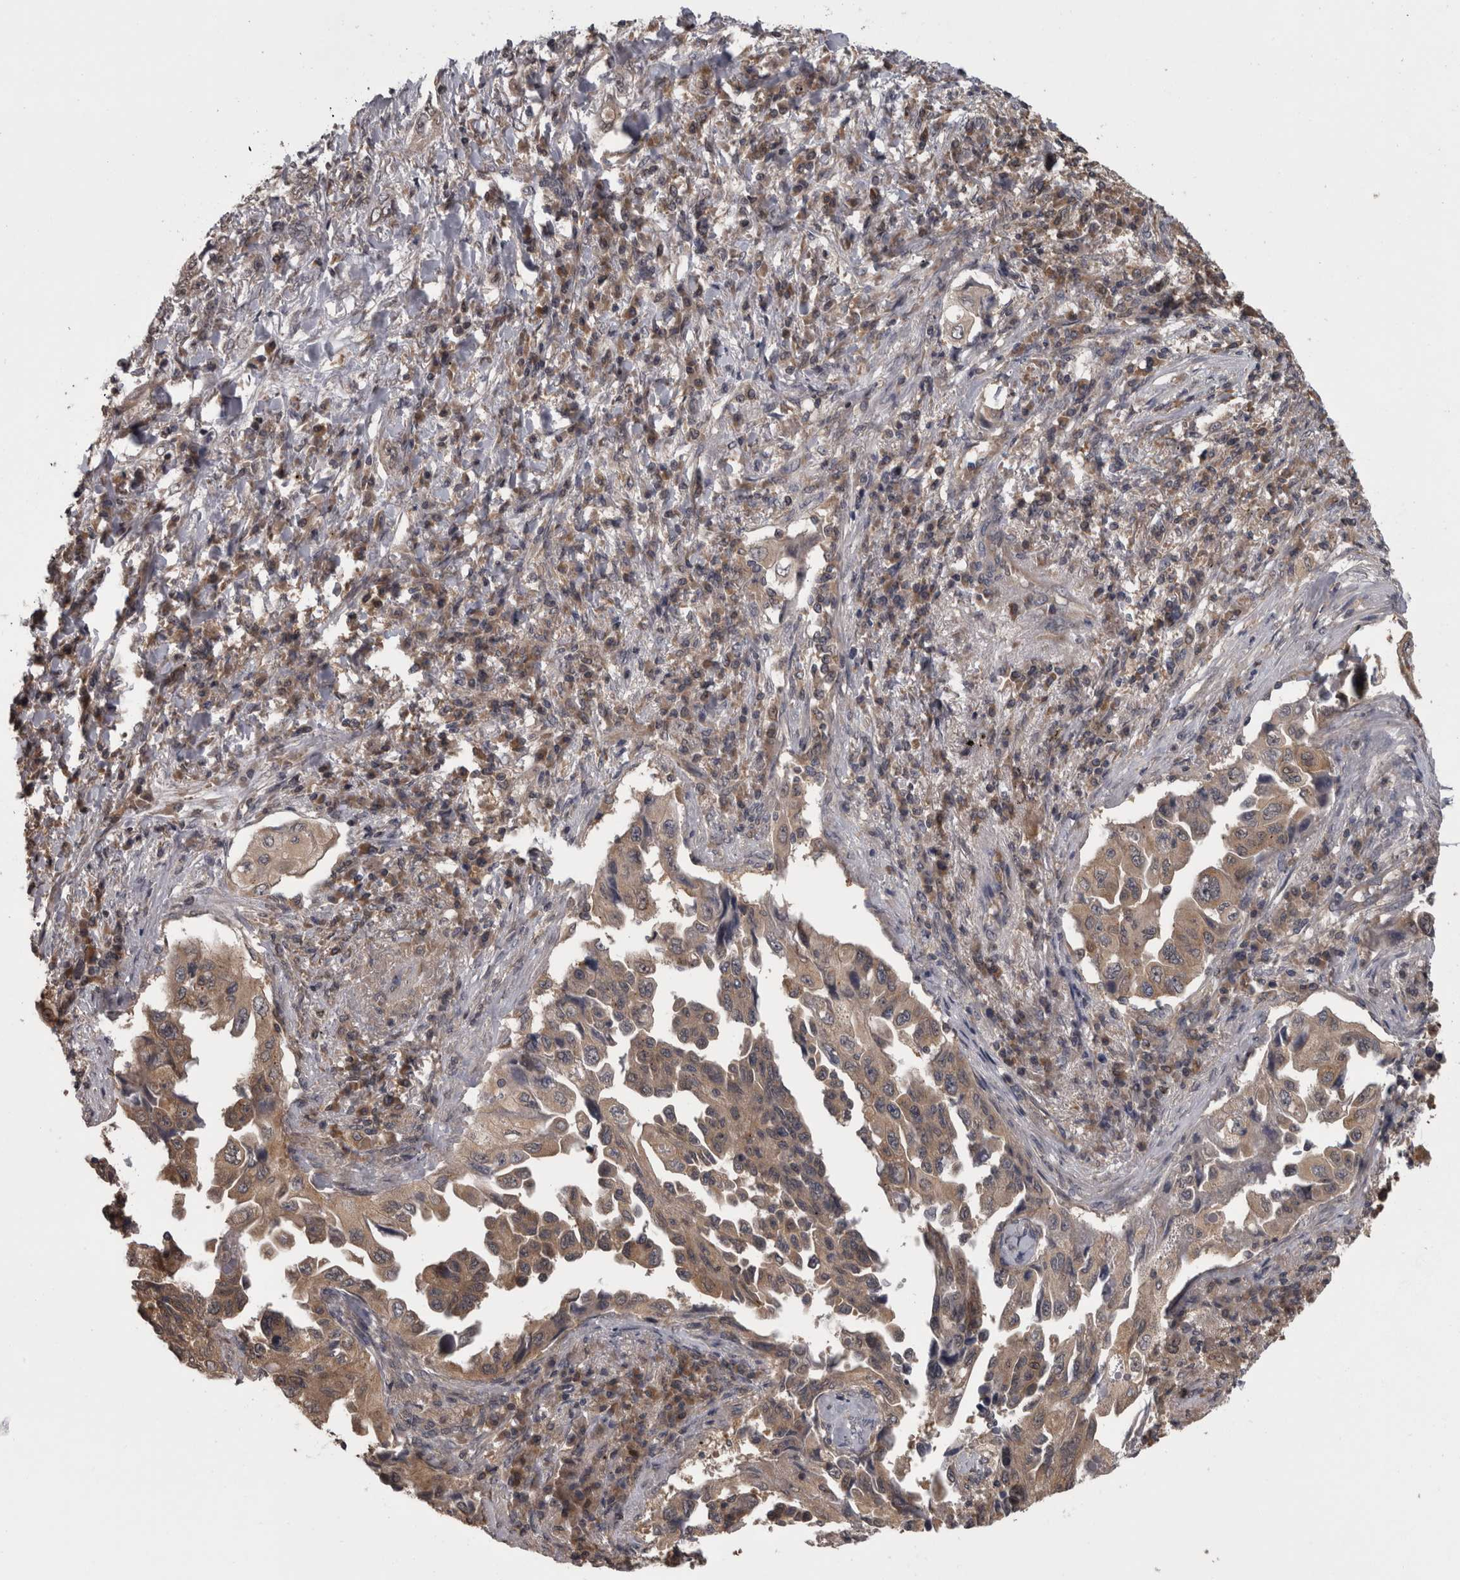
{"staining": {"intensity": "weak", "quantity": ">75%", "location": "cytoplasmic/membranous"}, "tissue": "lung cancer", "cell_type": "Tumor cells", "image_type": "cancer", "snomed": [{"axis": "morphology", "description": "Adenocarcinoma, NOS"}, {"axis": "topography", "description": "Lung"}], "caption": "The photomicrograph displays staining of lung cancer (adenocarcinoma), revealing weak cytoplasmic/membranous protein positivity (brown color) within tumor cells. Using DAB (brown) and hematoxylin (blue) stains, captured at high magnification using brightfield microscopy.", "gene": "APRT", "patient": {"sex": "female", "age": 51}}